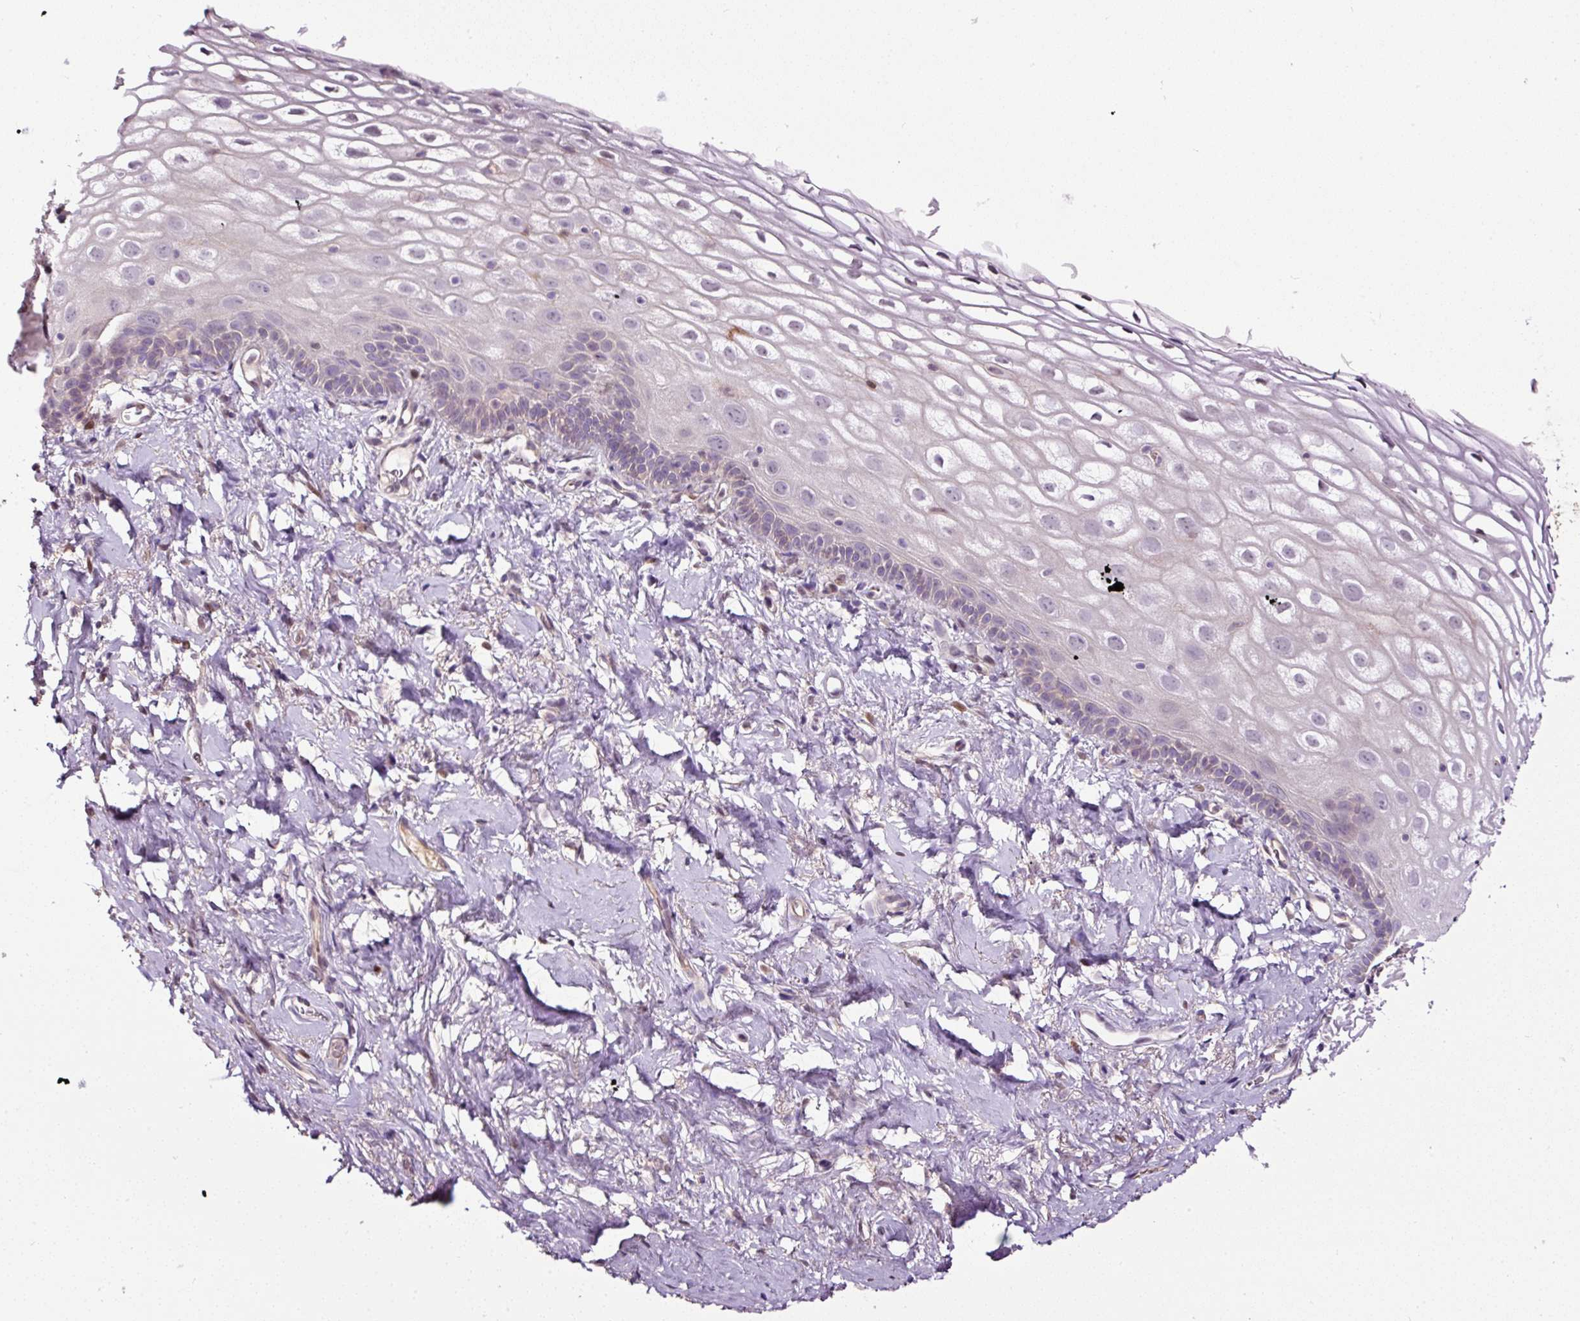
{"staining": {"intensity": "weak", "quantity": "<25%", "location": "cytoplasmic/membranous"}, "tissue": "vagina", "cell_type": "Squamous epithelial cells", "image_type": "normal", "snomed": [{"axis": "morphology", "description": "Normal tissue, NOS"}, {"axis": "morphology", "description": "Adenocarcinoma, NOS"}, {"axis": "topography", "description": "Rectum"}, {"axis": "topography", "description": "Vagina"}, {"axis": "topography", "description": "Peripheral nerve tissue"}], "caption": "The IHC image has no significant staining in squamous epithelial cells of vagina. (Stains: DAB immunohistochemistry (IHC) with hematoxylin counter stain, Microscopy: brightfield microscopy at high magnification).", "gene": "LRRC24", "patient": {"sex": "female", "age": 71}}